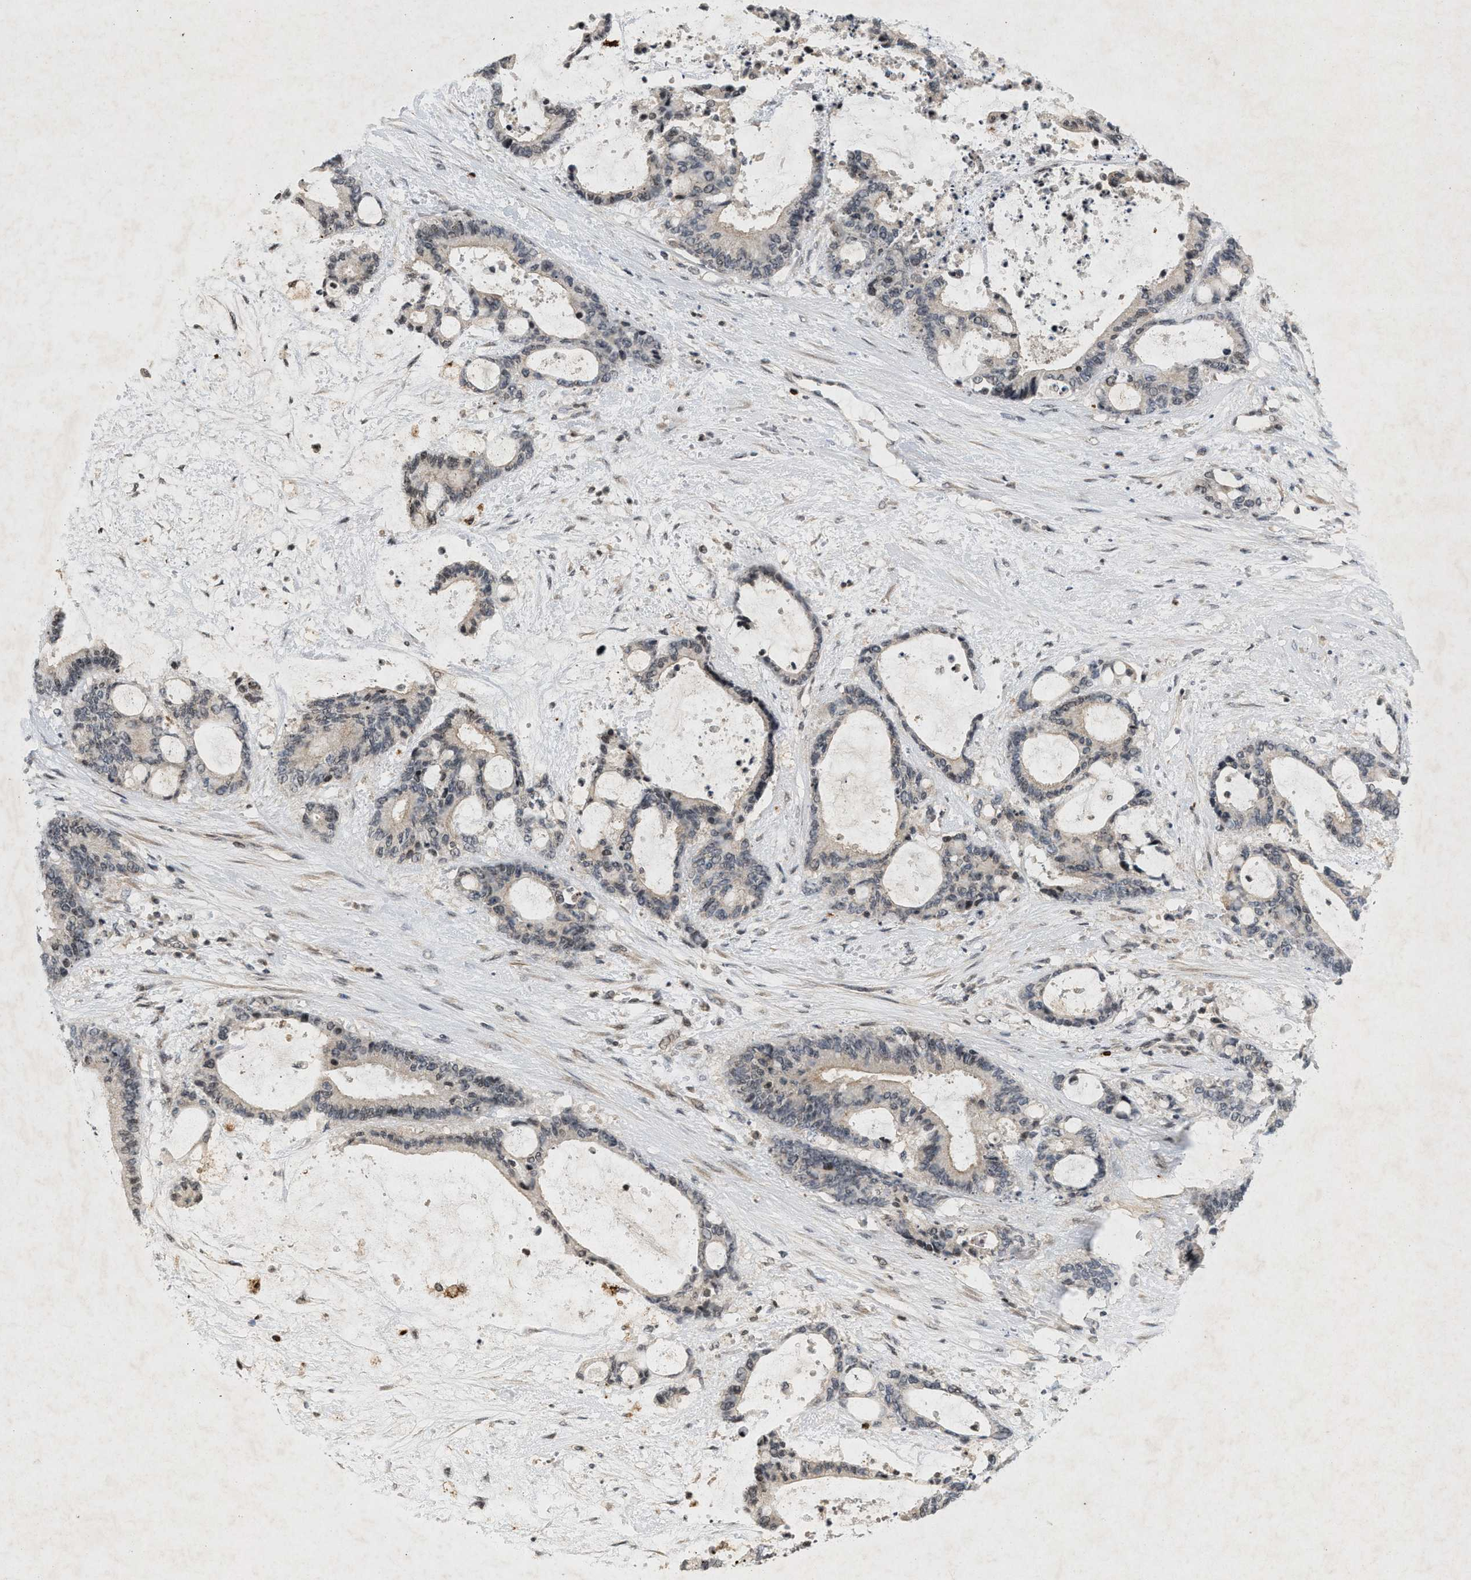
{"staining": {"intensity": "negative", "quantity": "none", "location": "none"}, "tissue": "liver cancer", "cell_type": "Tumor cells", "image_type": "cancer", "snomed": [{"axis": "morphology", "description": "Normal tissue, NOS"}, {"axis": "morphology", "description": "Cholangiocarcinoma"}, {"axis": "topography", "description": "Liver"}, {"axis": "topography", "description": "Peripheral nerve tissue"}], "caption": "Tumor cells are negative for protein expression in human liver cholangiocarcinoma.", "gene": "ZPR1", "patient": {"sex": "female", "age": 73}}